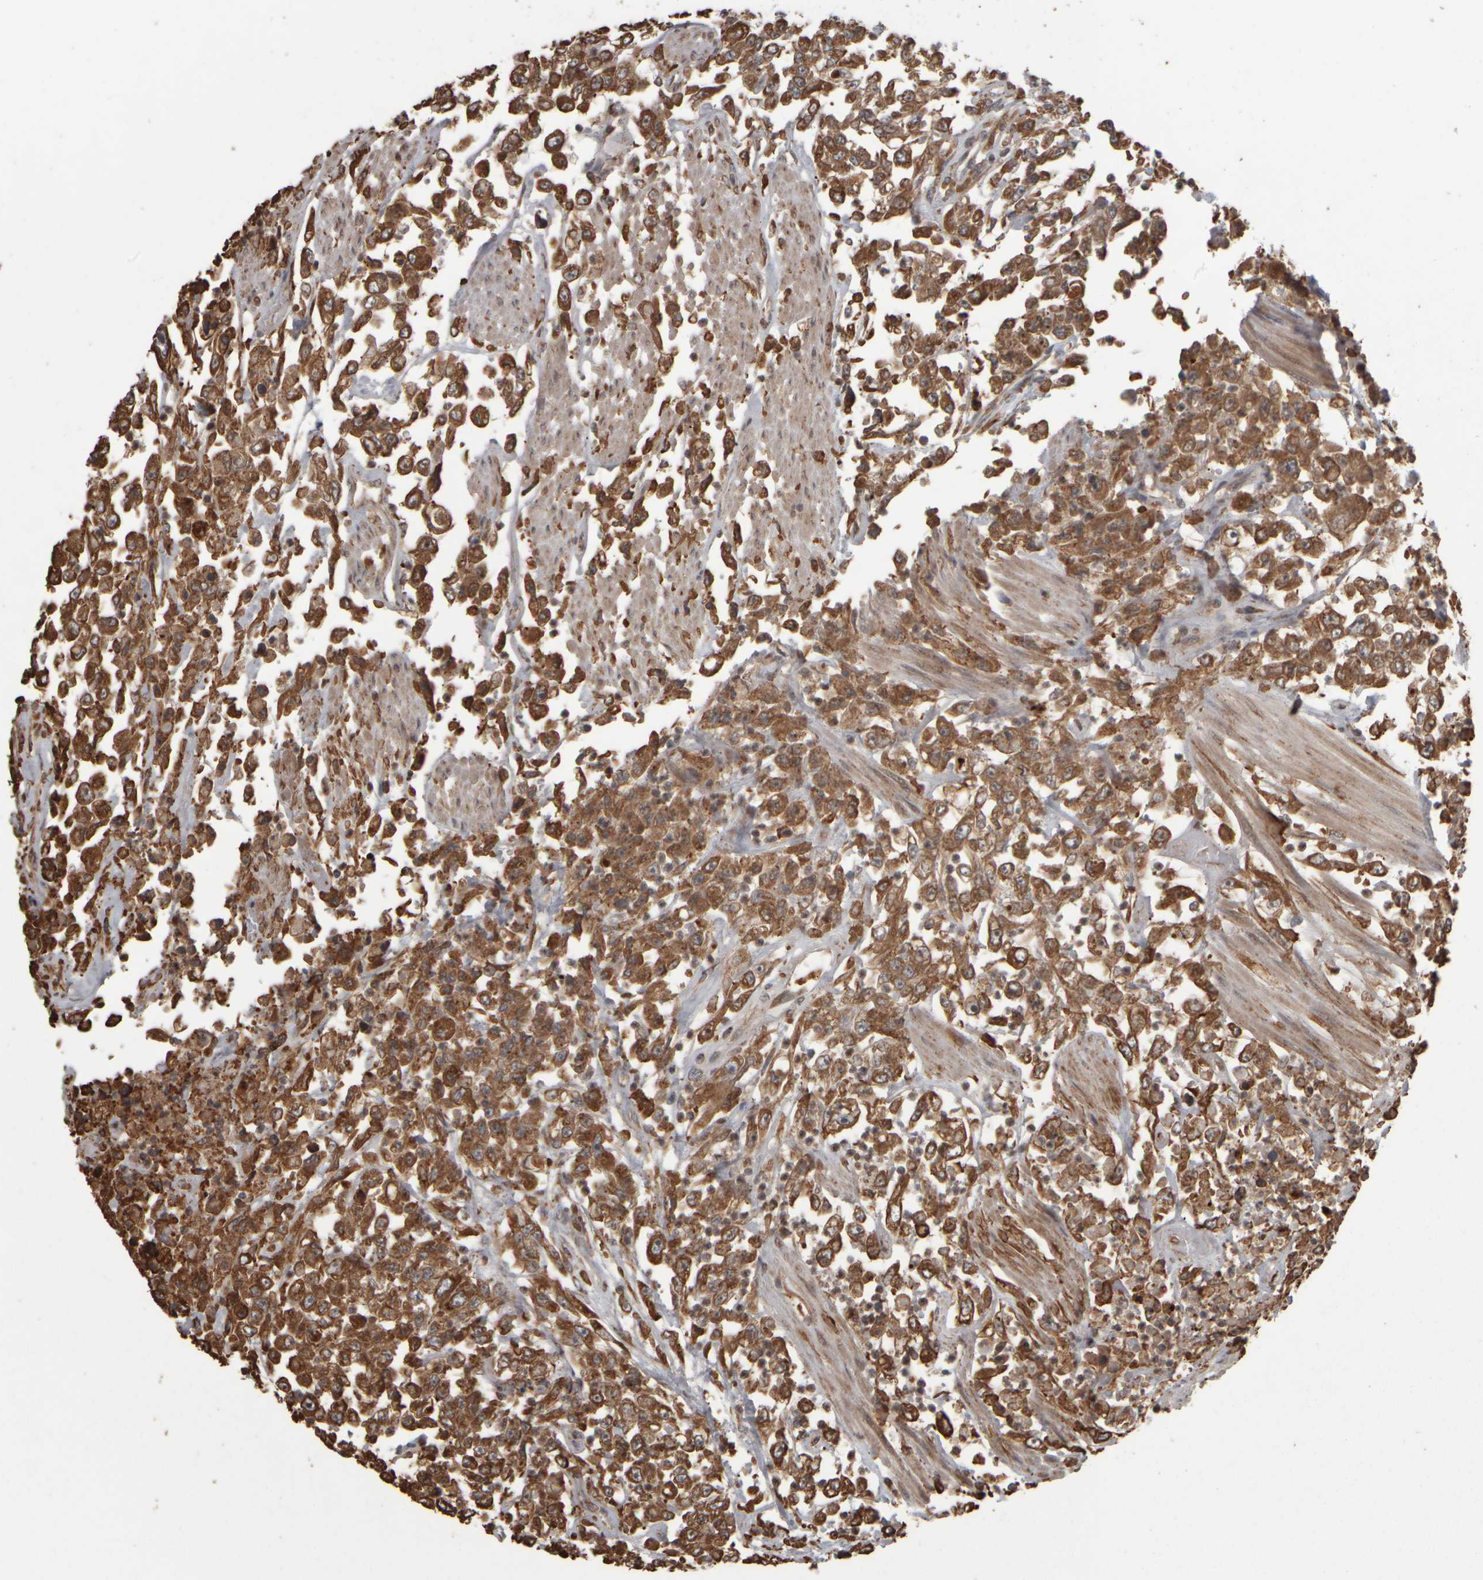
{"staining": {"intensity": "moderate", "quantity": ">75%", "location": "cytoplasmic/membranous"}, "tissue": "urothelial cancer", "cell_type": "Tumor cells", "image_type": "cancer", "snomed": [{"axis": "morphology", "description": "Urothelial carcinoma, High grade"}, {"axis": "topography", "description": "Urinary bladder"}], "caption": "A brown stain labels moderate cytoplasmic/membranous positivity of a protein in urothelial carcinoma (high-grade) tumor cells. Immunohistochemistry stains the protein in brown and the nuclei are stained blue.", "gene": "AGBL3", "patient": {"sex": "male", "age": 46}}